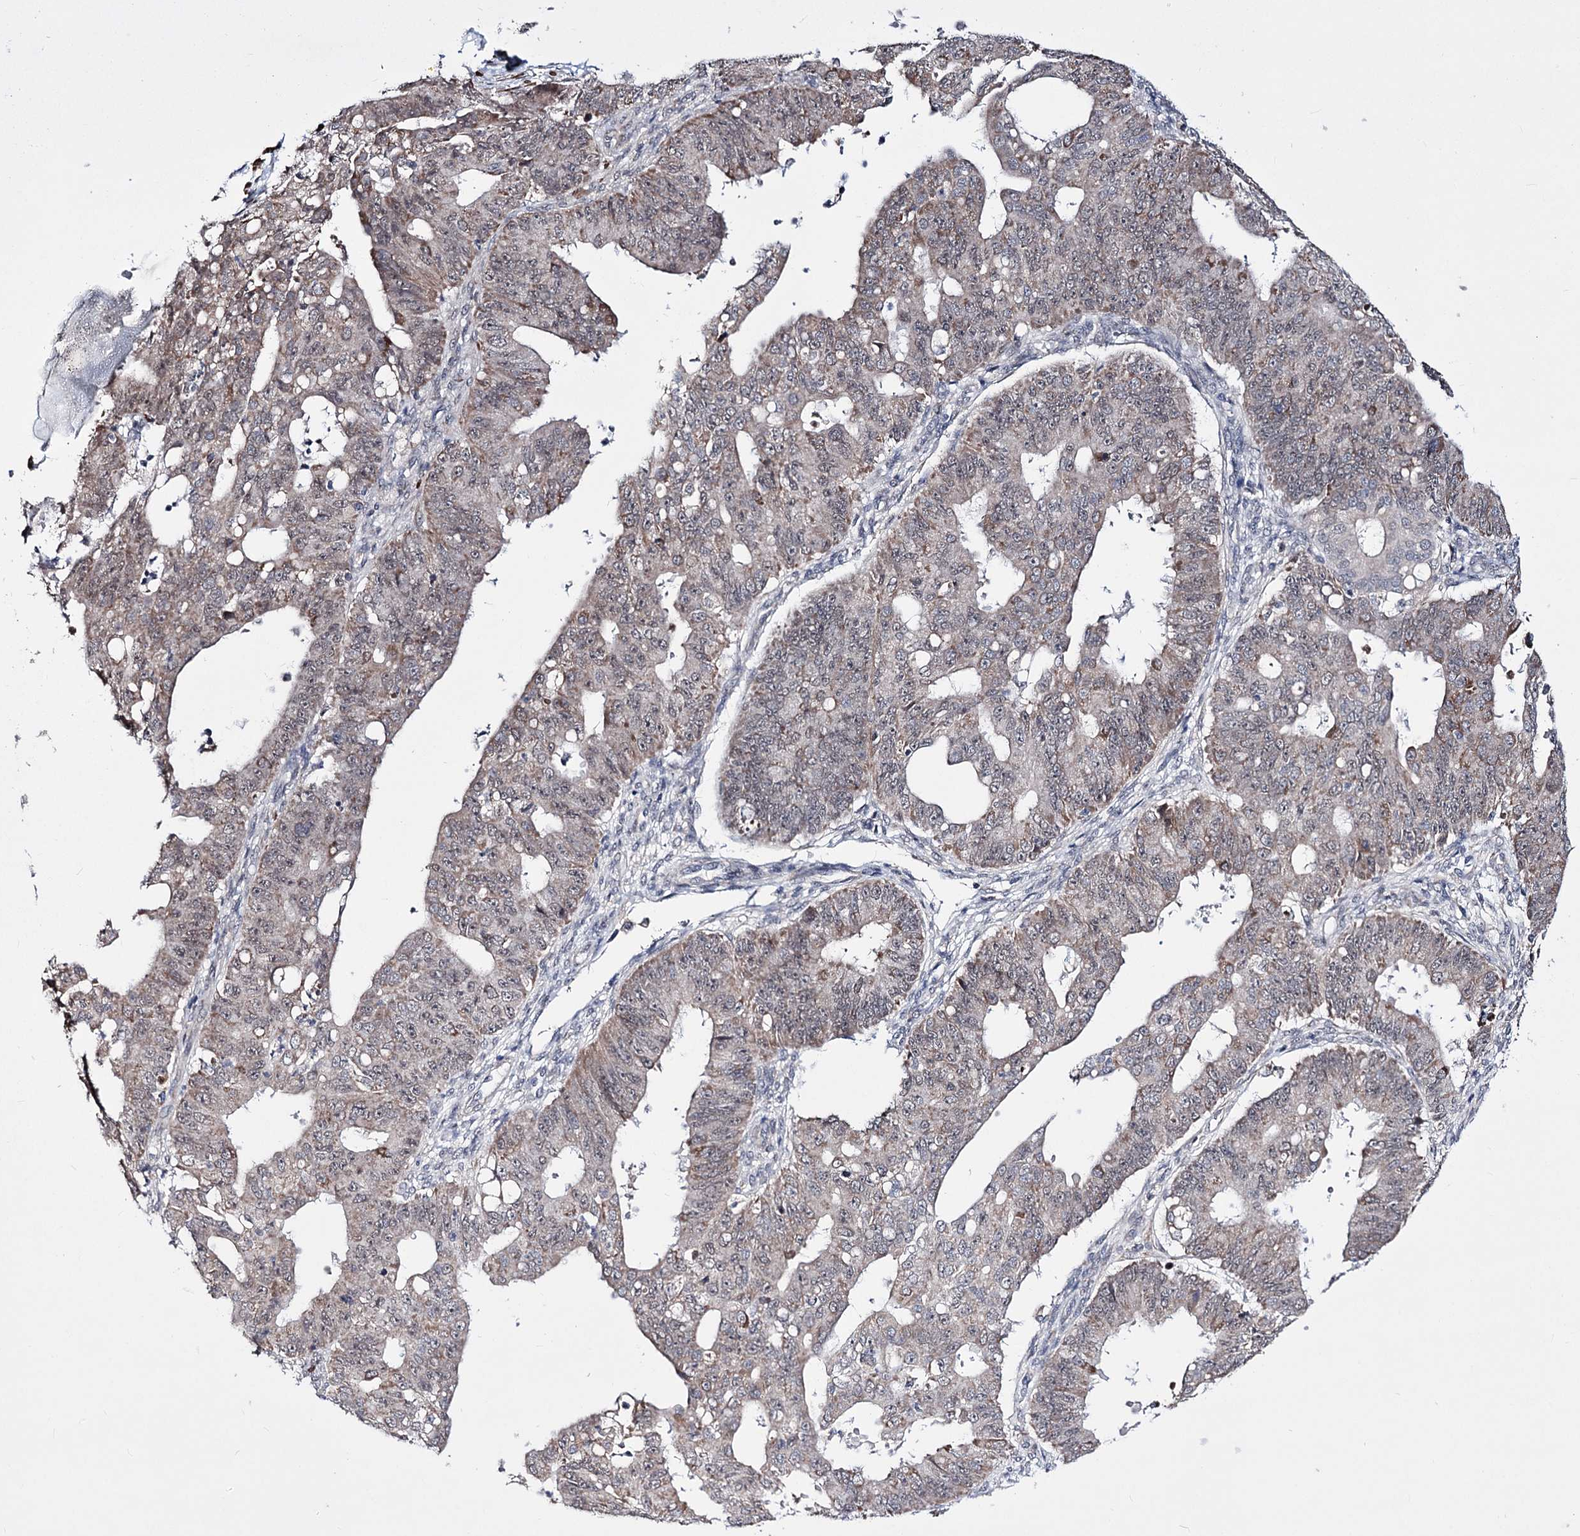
{"staining": {"intensity": "weak", "quantity": "<25%", "location": "cytoplasmic/membranous"}, "tissue": "ovarian cancer", "cell_type": "Tumor cells", "image_type": "cancer", "snomed": [{"axis": "morphology", "description": "Carcinoma, endometroid"}, {"axis": "topography", "description": "Appendix"}, {"axis": "topography", "description": "Ovary"}], "caption": "High magnification brightfield microscopy of ovarian endometroid carcinoma stained with DAB (brown) and counterstained with hematoxylin (blue): tumor cells show no significant positivity. (DAB IHC with hematoxylin counter stain).", "gene": "PPRC1", "patient": {"sex": "female", "age": 42}}